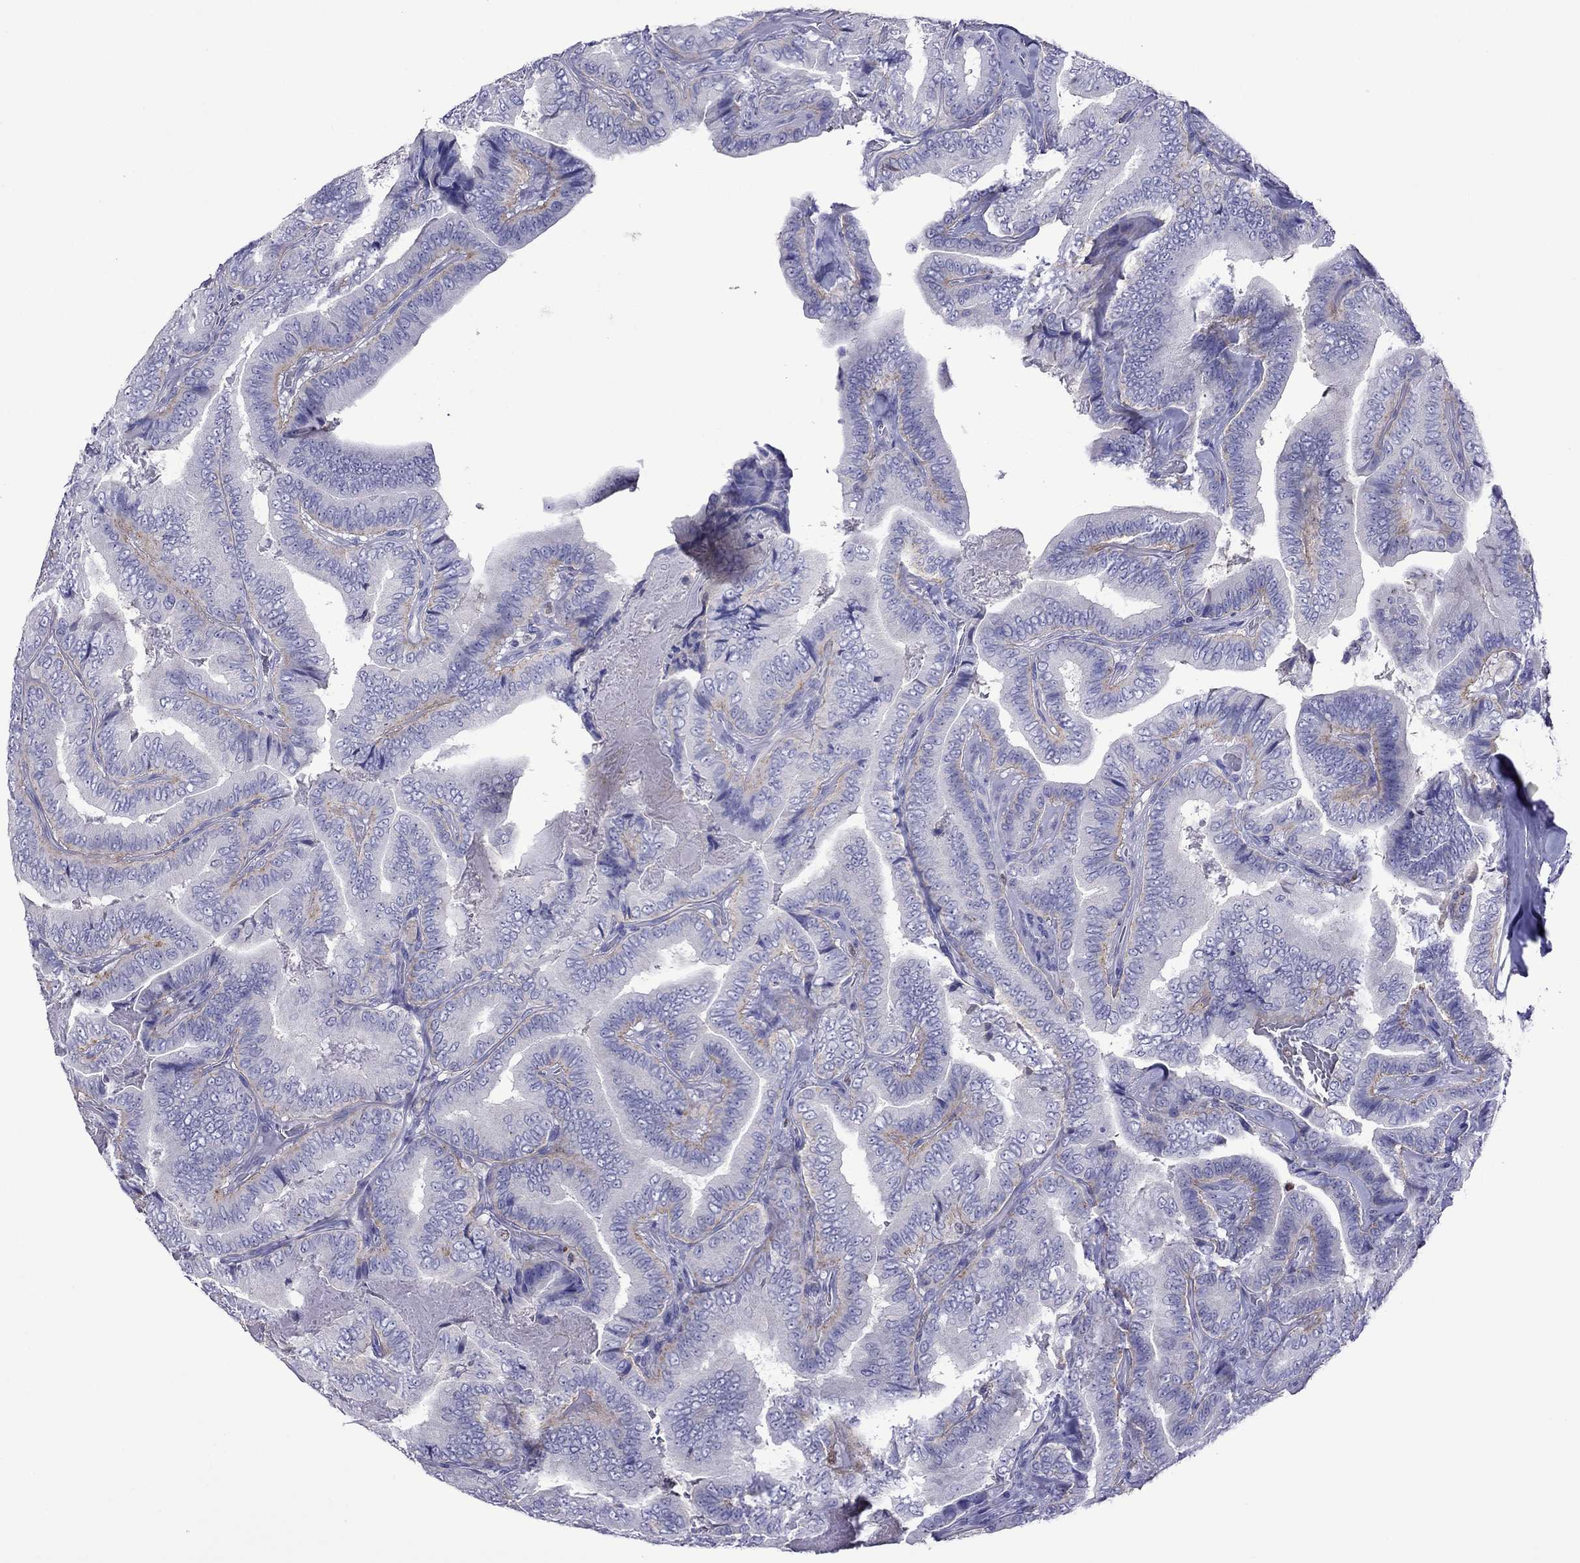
{"staining": {"intensity": "weak", "quantity": "<25%", "location": "cytoplasmic/membranous"}, "tissue": "thyroid cancer", "cell_type": "Tumor cells", "image_type": "cancer", "snomed": [{"axis": "morphology", "description": "Papillary adenocarcinoma, NOS"}, {"axis": "topography", "description": "Thyroid gland"}], "caption": "Immunohistochemical staining of human papillary adenocarcinoma (thyroid) demonstrates no significant staining in tumor cells.", "gene": "MPZ", "patient": {"sex": "male", "age": 61}}